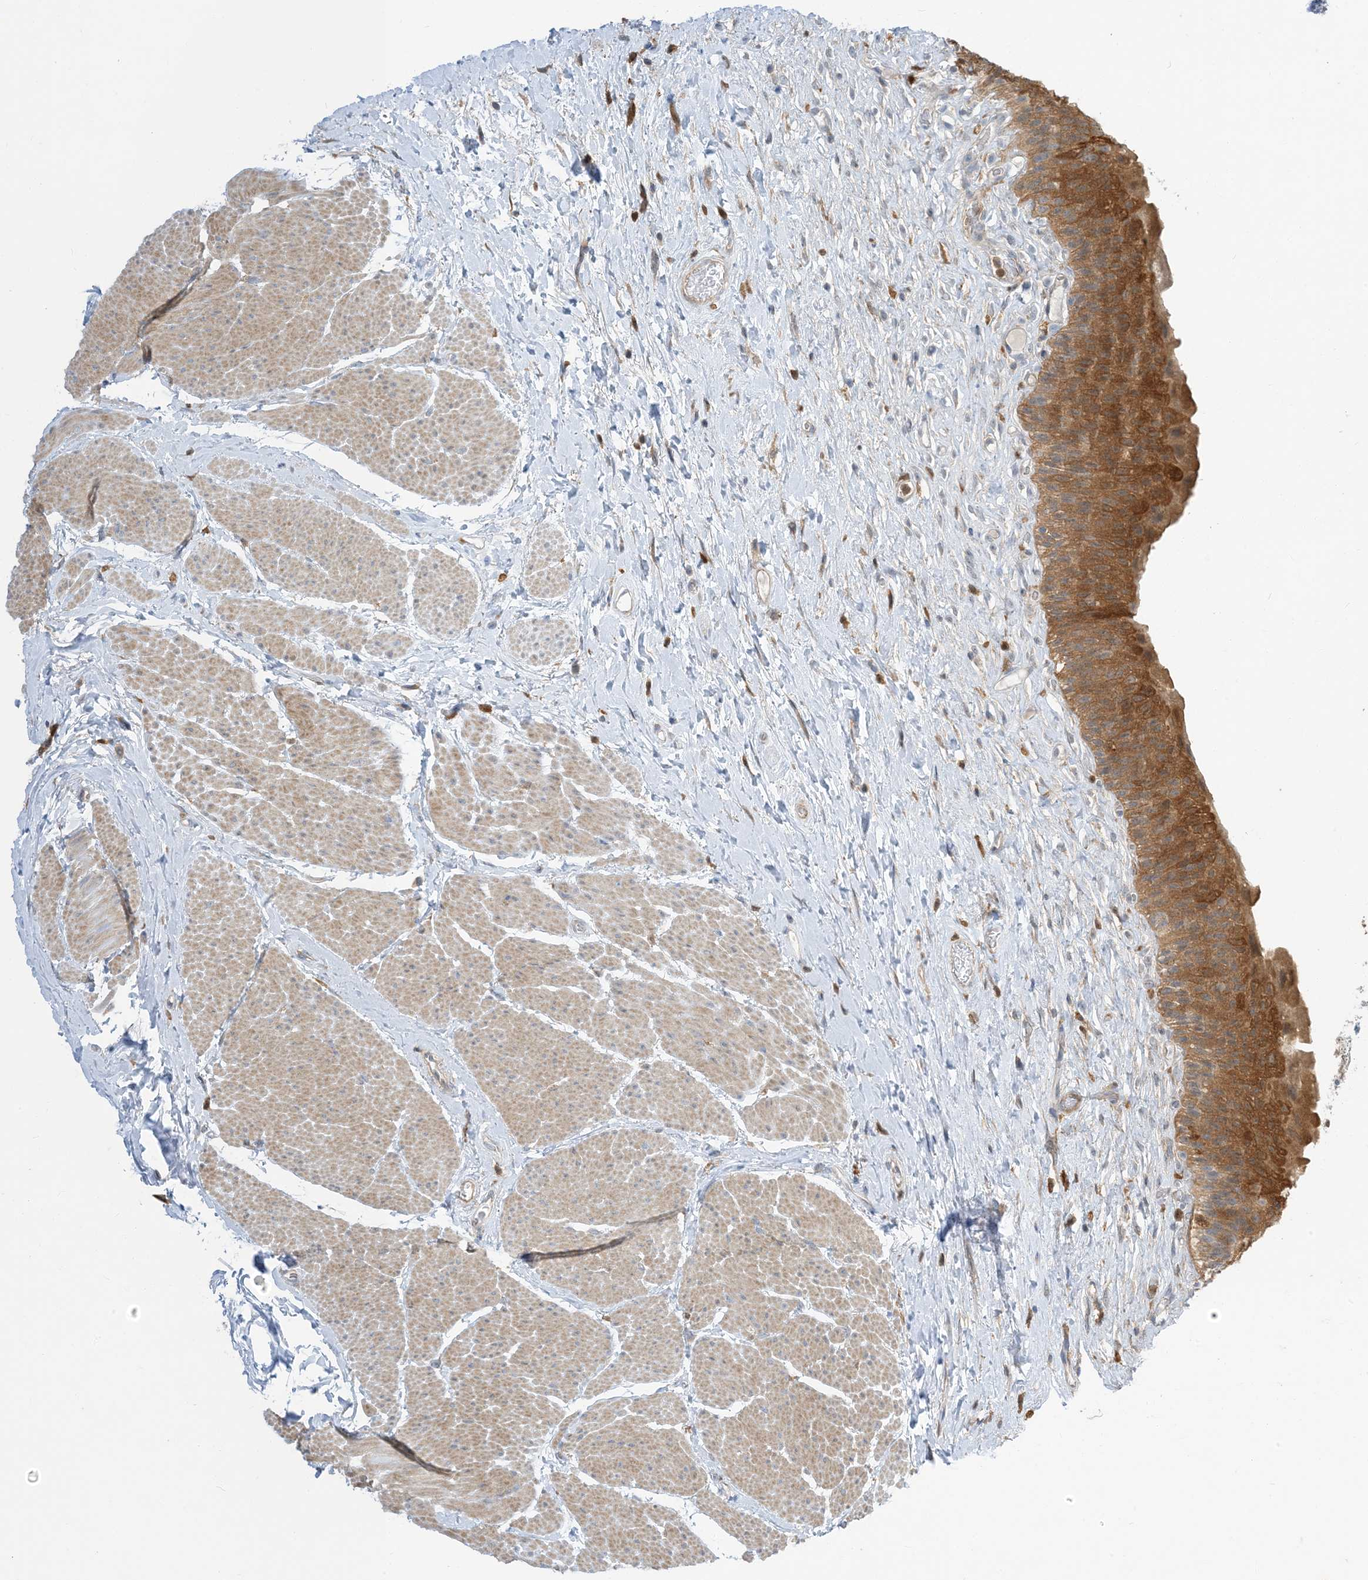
{"staining": {"intensity": "moderate", "quantity": ">75%", "location": "cytoplasmic/membranous"}, "tissue": "urinary bladder", "cell_type": "Urothelial cells", "image_type": "normal", "snomed": [{"axis": "morphology", "description": "Normal tissue, NOS"}, {"axis": "topography", "description": "Urinary bladder"}], "caption": "DAB (3,3'-diaminobenzidine) immunohistochemical staining of normal urinary bladder displays moderate cytoplasmic/membranous protein staining in approximately >75% of urothelial cells.", "gene": "NAGK", "patient": {"sex": "male", "age": 74}}